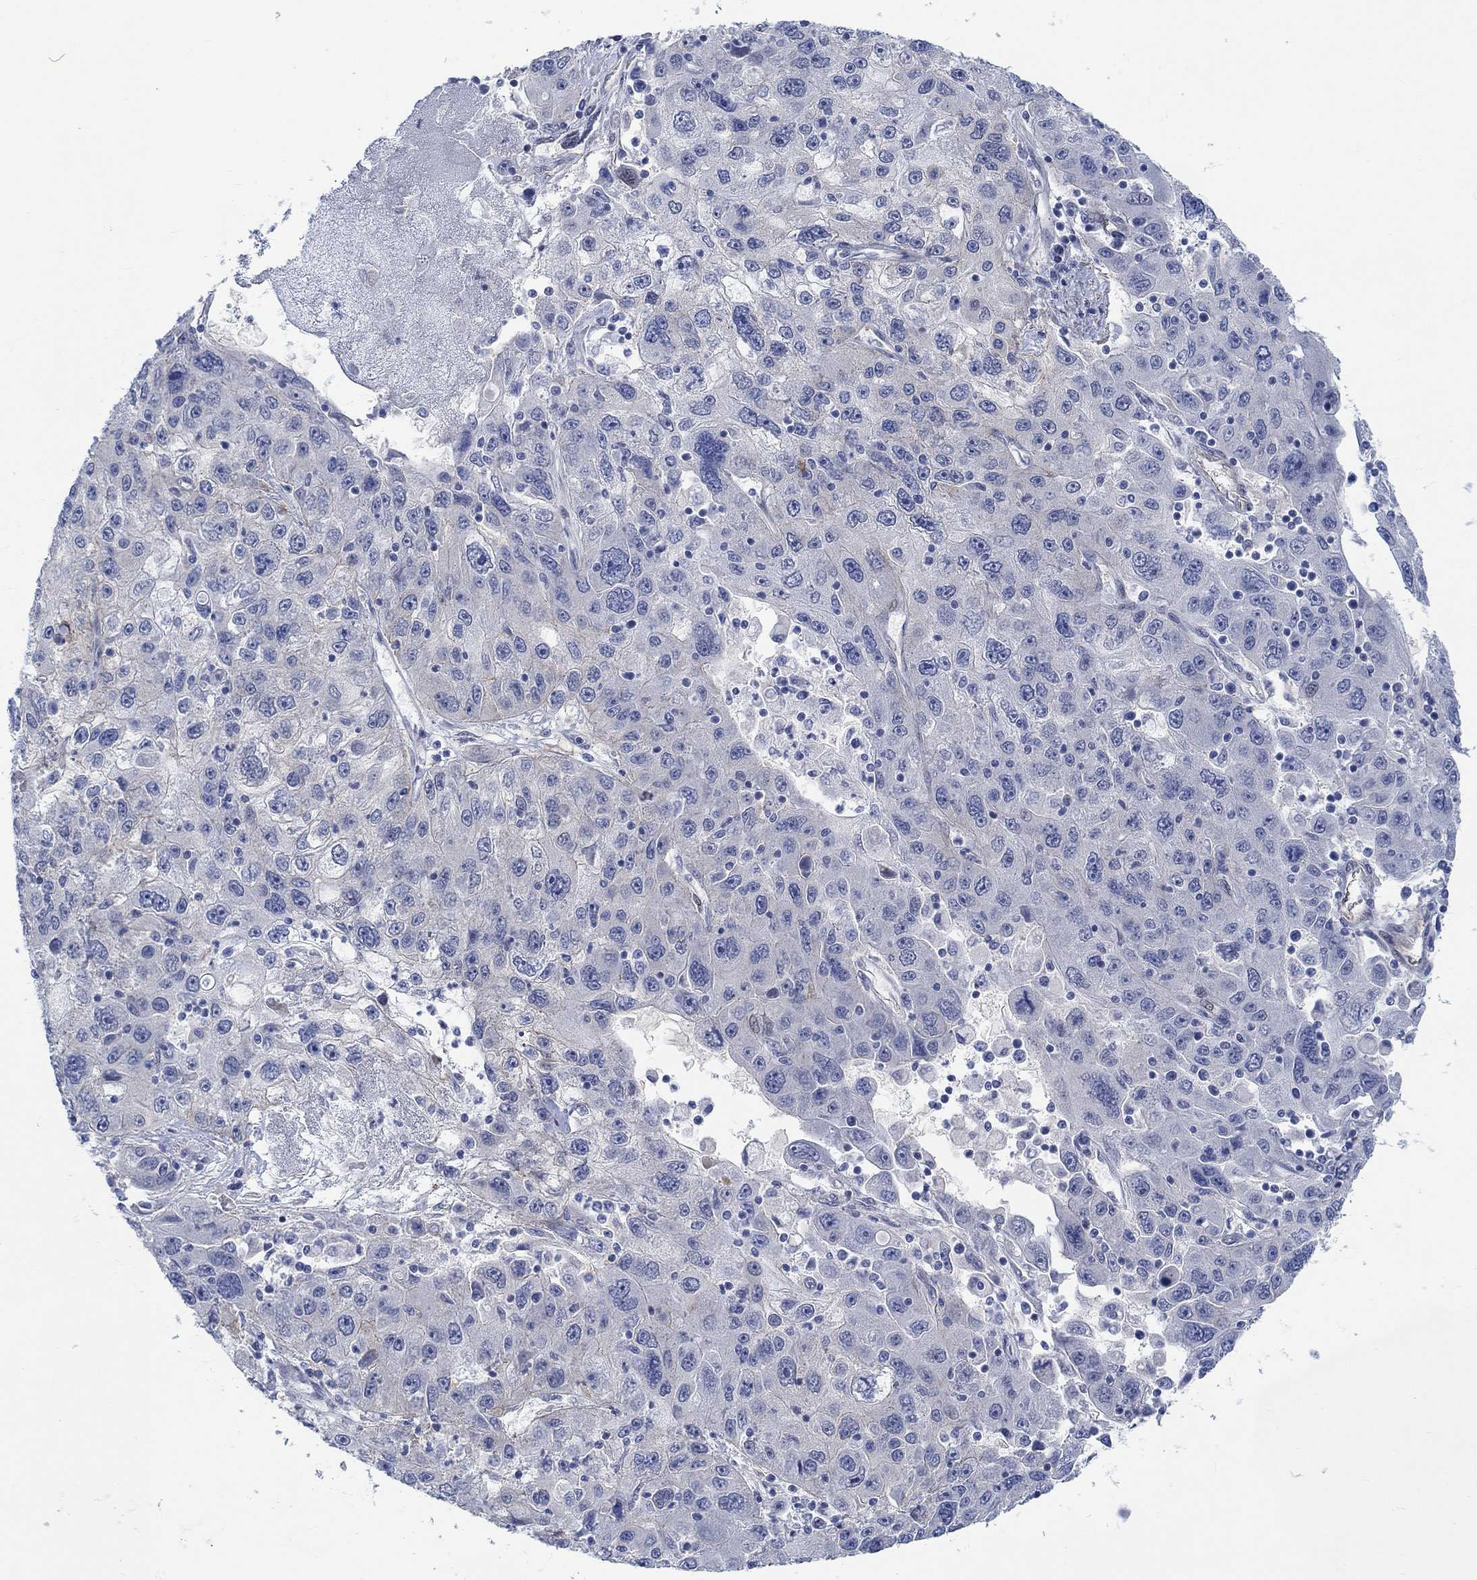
{"staining": {"intensity": "negative", "quantity": "none", "location": "none"}, "tissue": "stomach cancer", "cell_type": "Tumor cells", "image_type": "cancer", "snomed": [{"axis": "morphology", "description": "Adenocarcinoma, NOS"}, {"axis": "topography", "description": "Stomach"}], "caption": "The micrograph reveals no significant staining in tumor cells of adenocarcinoma (stomach).", "gene": "KCNH8", "patient": {"sex": "male", "age": 56}}